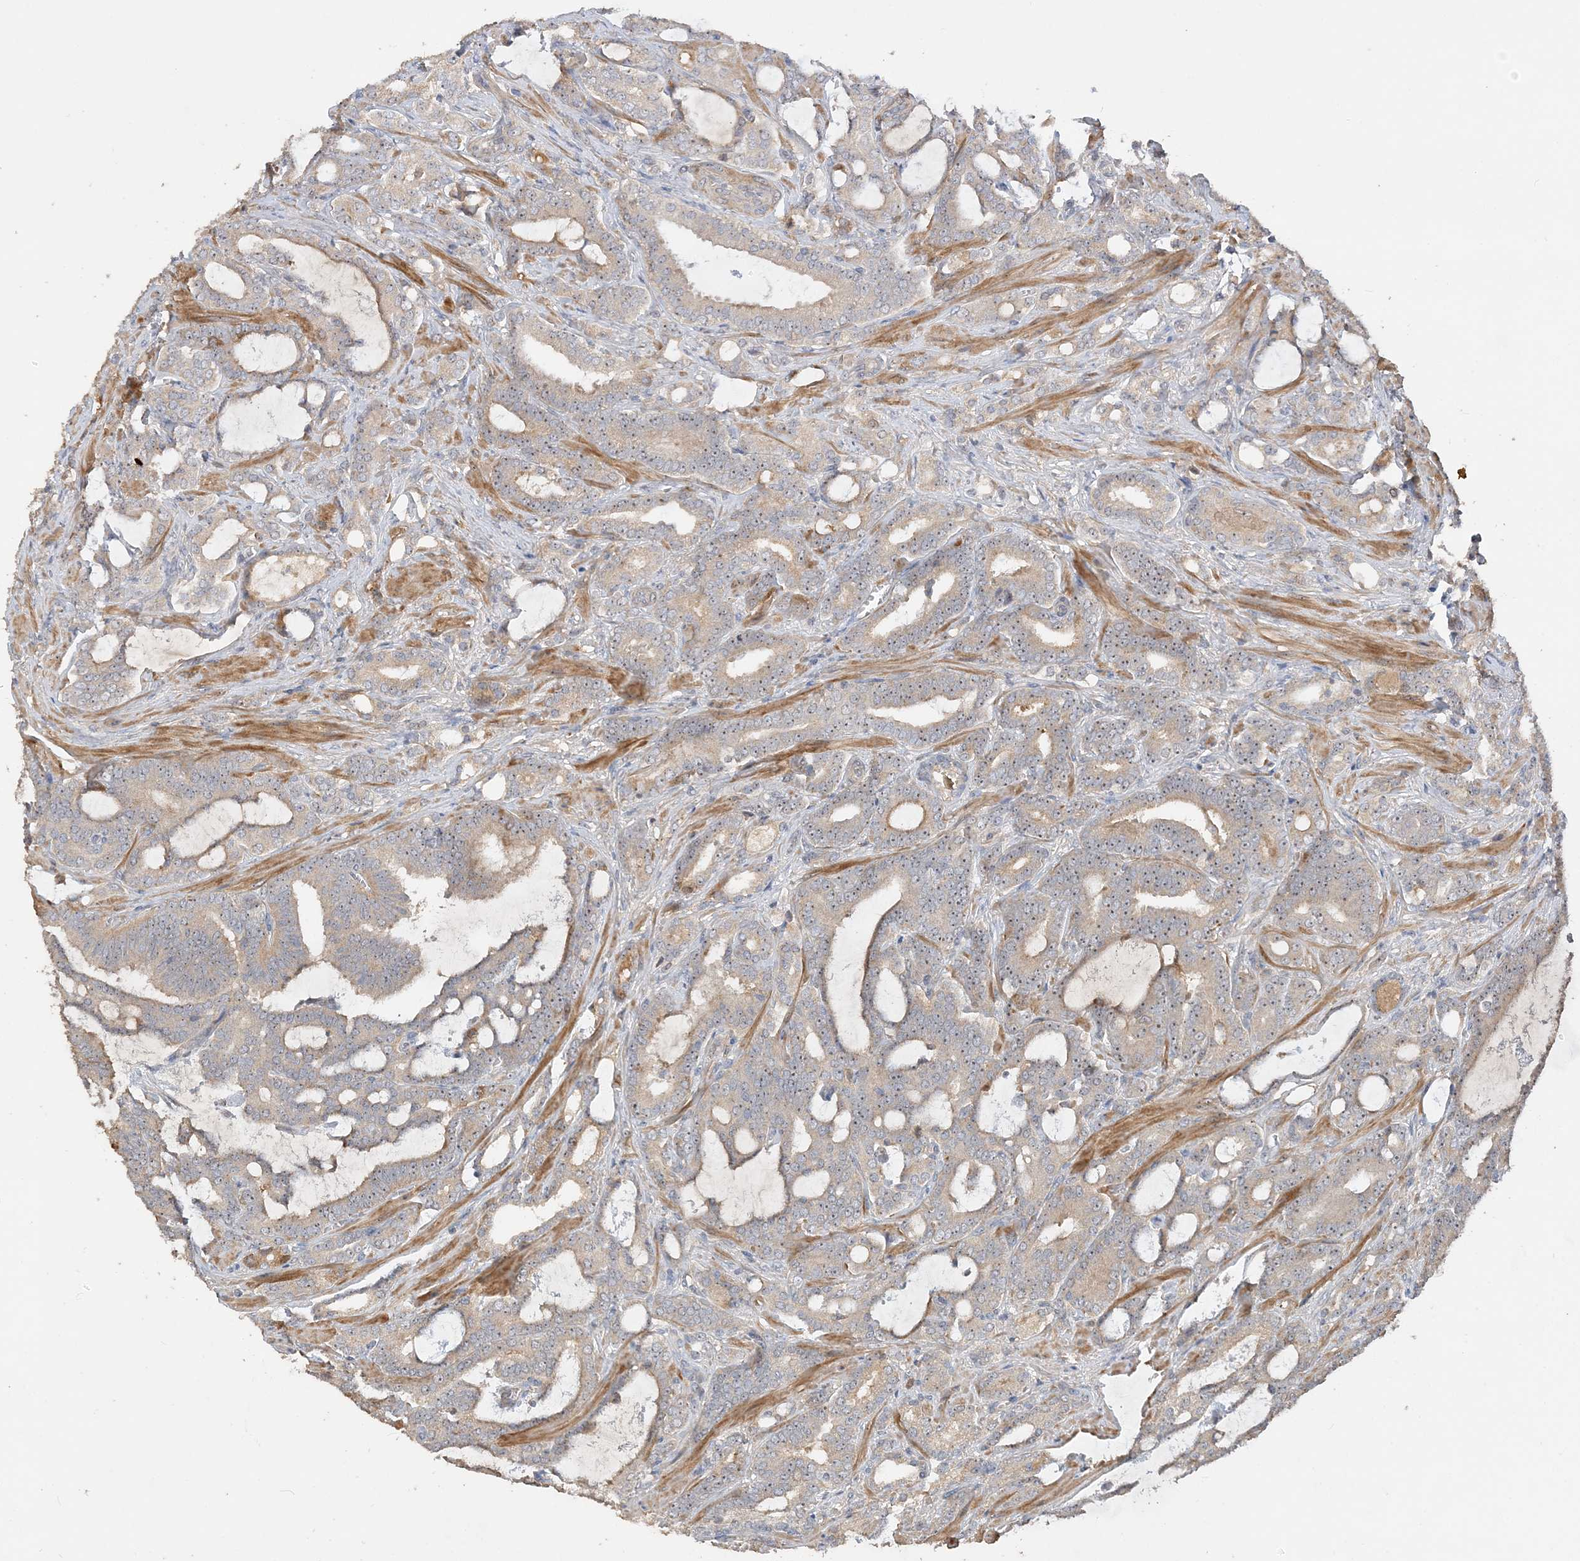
{"staining": {"intensity": "weak", "quantity": ">75%", "location": "nuclear"}, "tissue": "prostate cancer", "cell_type": "Tumor cells", "image_type": "cancer", "snomed": [{"axis": "morphology", "description": "Adenocarcinoma, High grade"}, {"axis": "topography", "description": "Prostate and seminal vesicle, NOS"}], "caption": "Weak nuclear expression for a protein is appreciated in approximately >75% of tumor cells of adenocarcinoma (high-grade) (prostate) using IHC.", "gene": "GRINA", "patient": {"sex": "male", "age": 67}}